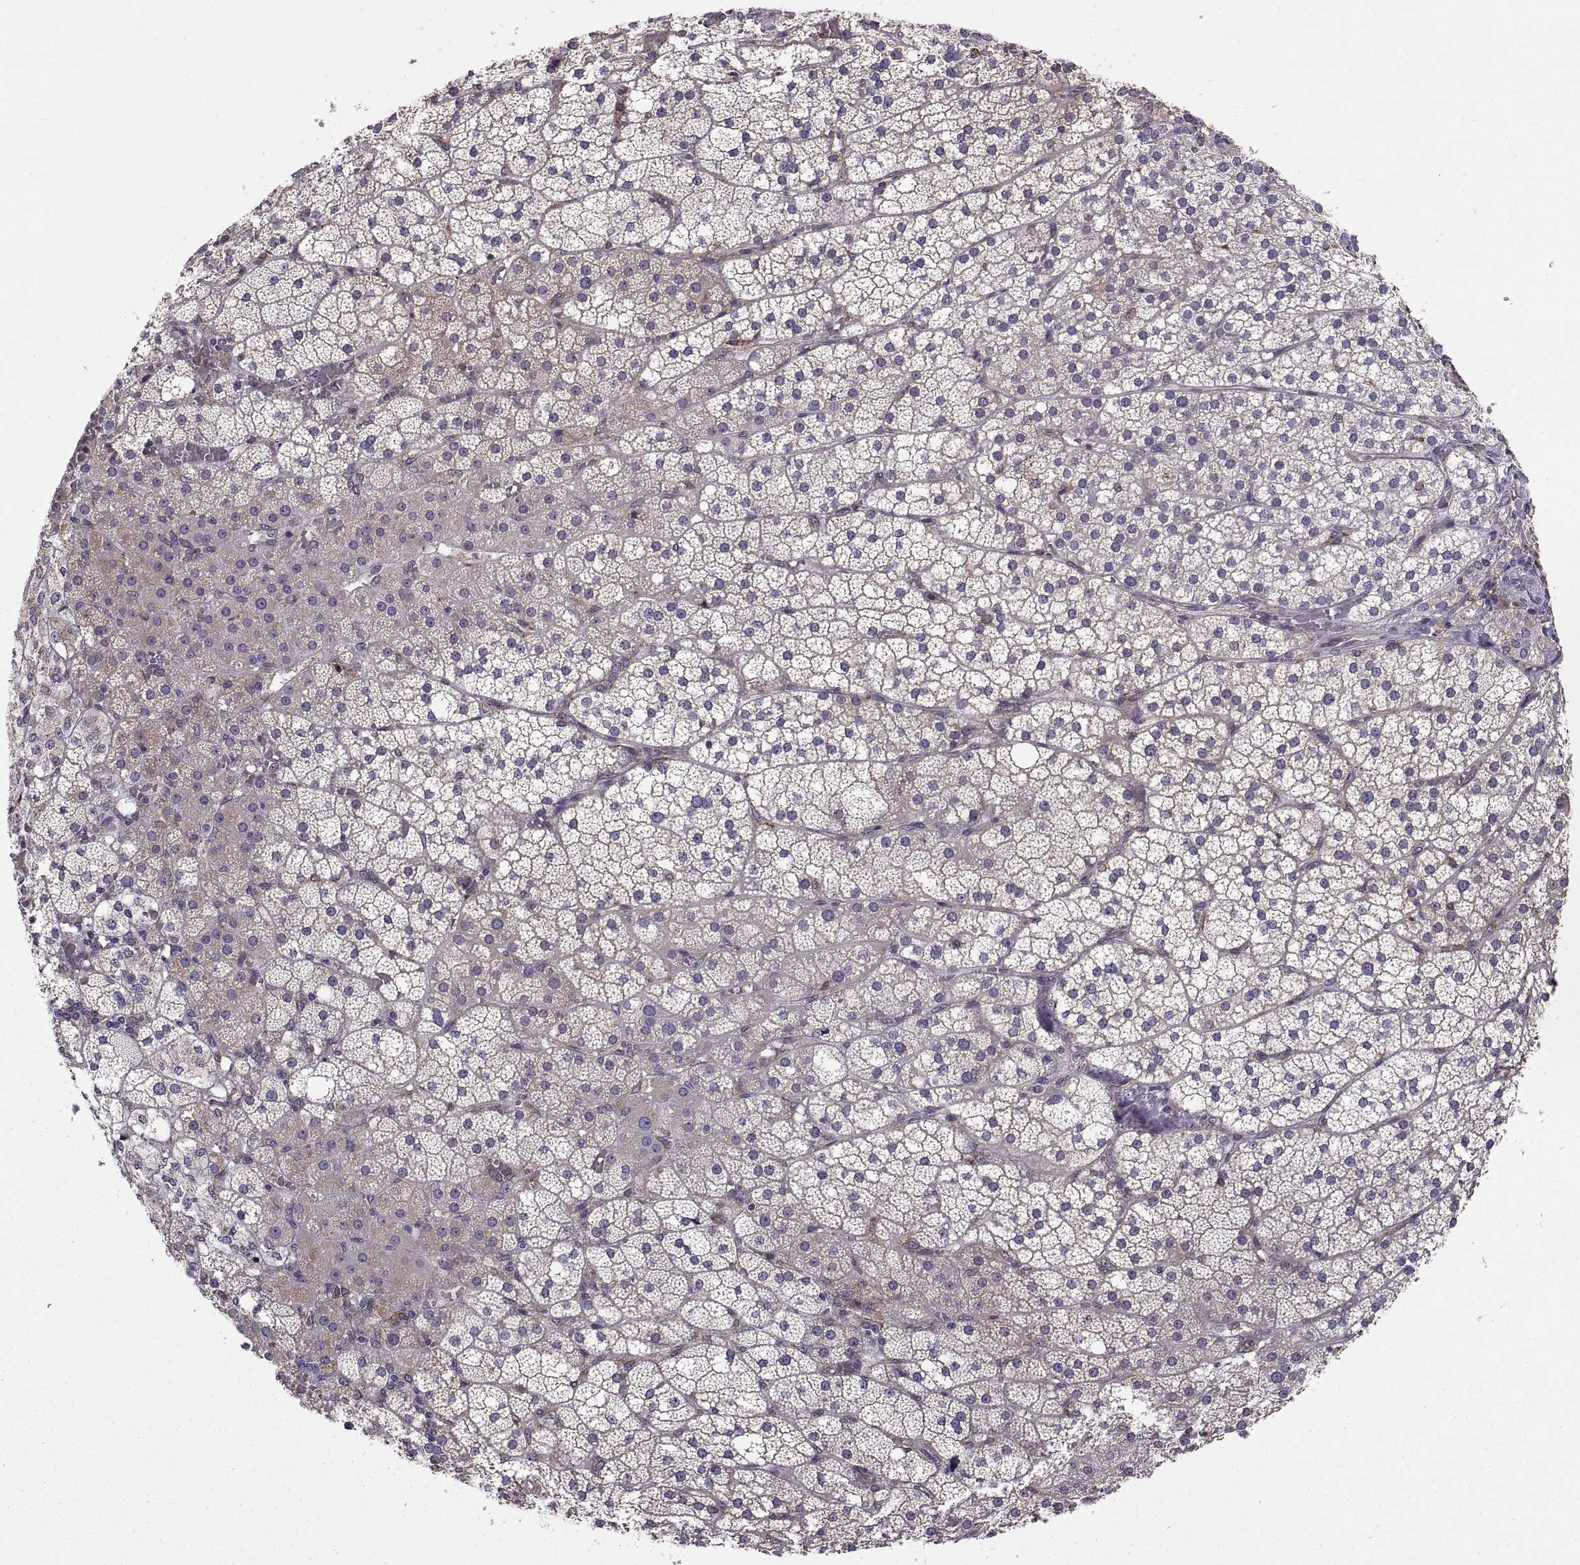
{"staining": {"intensity": "negative", "quantity": "none", "location": "none"}, "tissue": "adrenal gland", "cell_type": "Glandular cells", "image_type": "normal", "snomed": [{"axis": "morphology", "description": "Normal tissue, NOS"}, {"axis": "topography", "description": "Adrenal gland"}], "caption": "This photomicrograph is of benign adrenal gland stained with immunohistochemistry (IHC) to label a protein in brown with the nuclei are counter-stained blue. There is no positivity in glandular cells.", "gene": "PLEKHB2", "patient": {"sex": "male", "age": 53}}